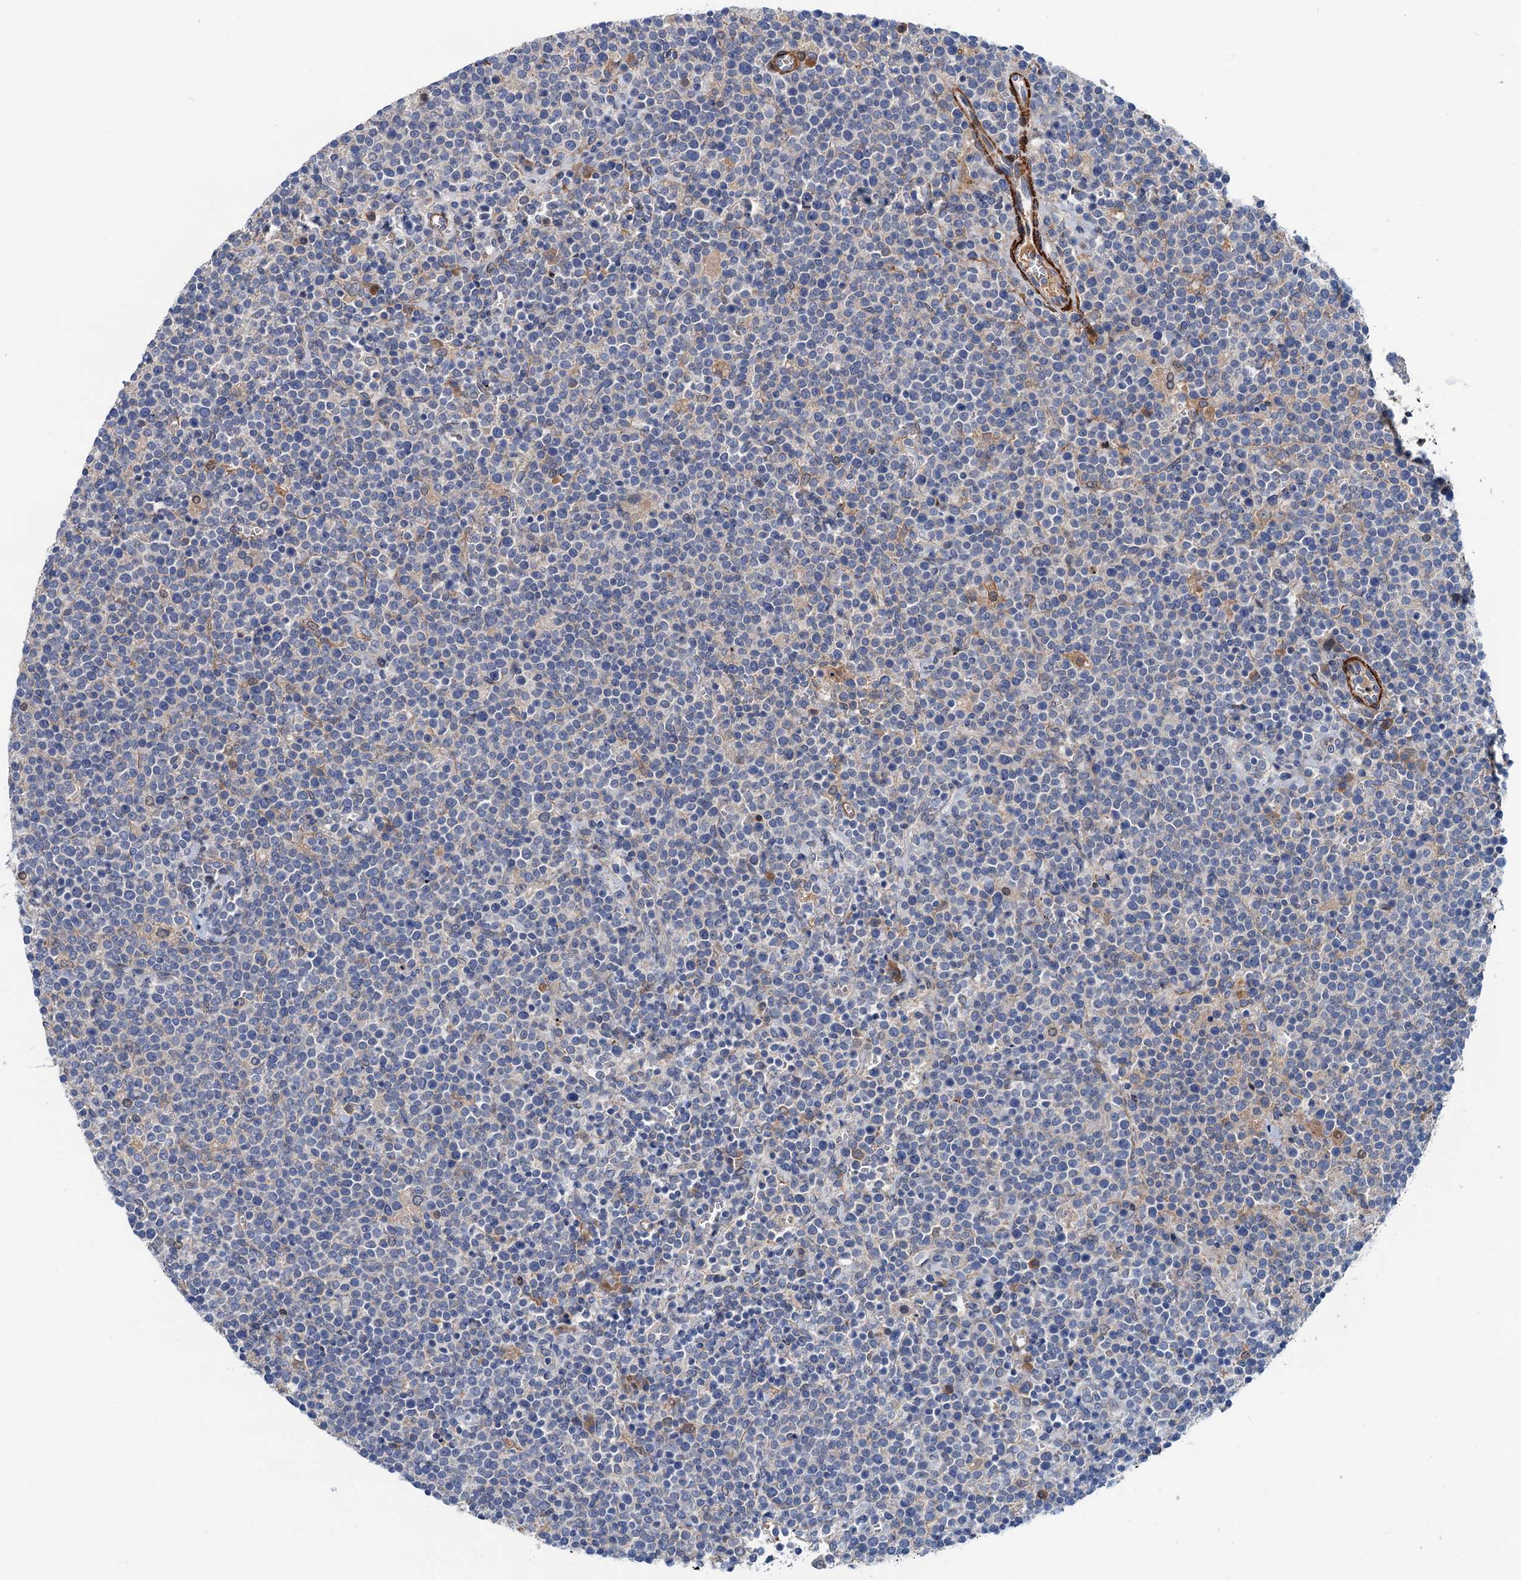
{"staining": {"intensity": "negative", "quantity": "none", "location": "none"}, "tissue": "lymphoma", "cell_type": "Tumor cells", "image_type": "cancer", "snomed": [{"axis": "morphology", "description": "Malignant lymphoma, non-Hodgkin's type, High grade"}, {"axis": "topography", "description": "Lymph node"}], "caption": "Immunohistochemistry (IHC) image of neoplastic tissue: lymphoma stained with DAB (3,3'-diaminobenzidine) demonstrates no significant protein staining in tumor cells.", "gene": "CSTPP1", "patient": {"sex": "male", "age": 61}}